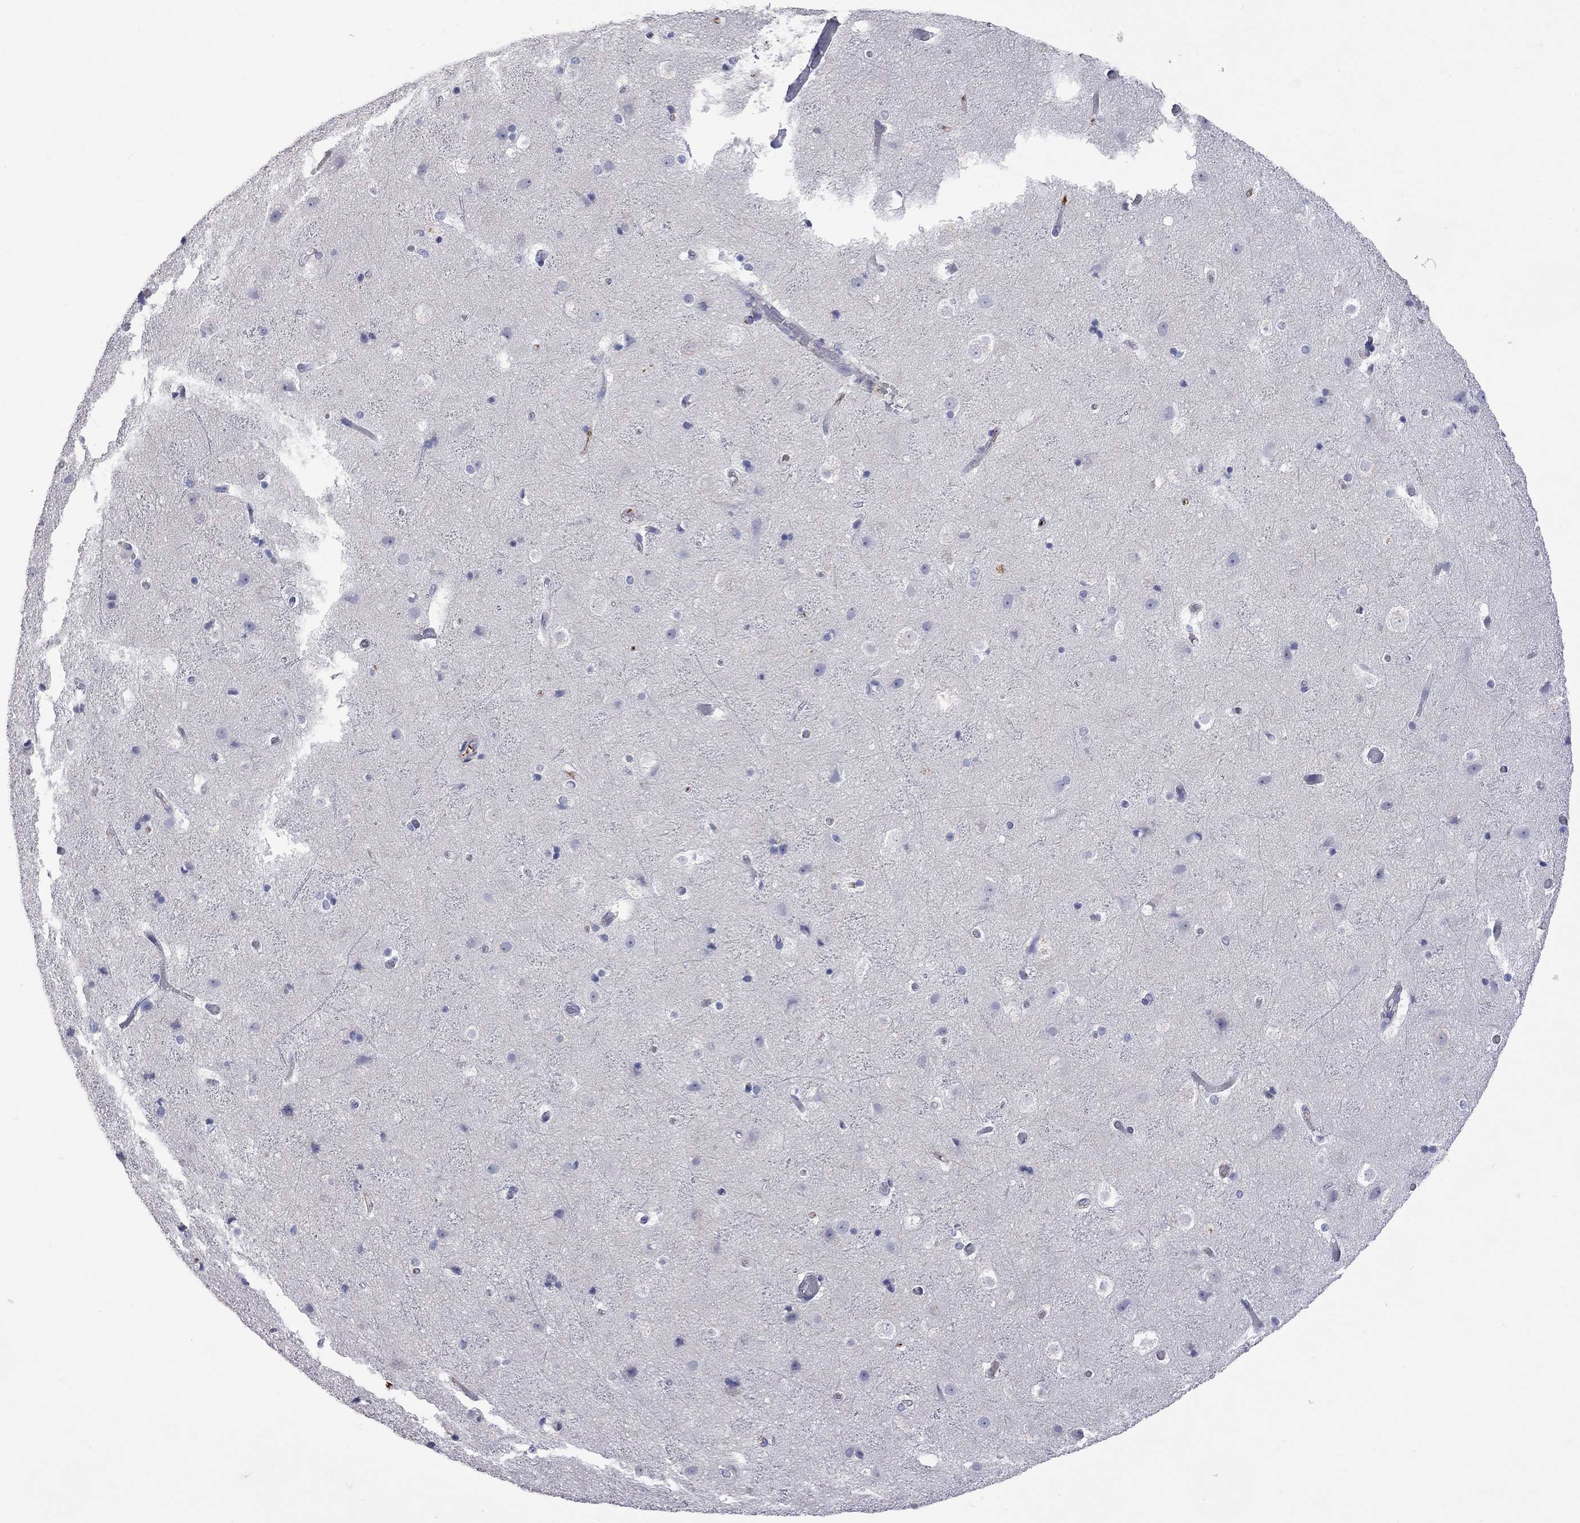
{"staining": {"intensity": "negative", "quantity": "none", "location": "none"}, "tissue": "cerebral cortex", "cell_type": "Endothelial cells", "image_type": "normal", "snomed": [{"axis": "morphology", "description": "Normal tissue, NOS"}, {"axis": "topography", "description": "Cerebral cortex"}], "caption": "The immunohistochemistry (IHC) image has no significant staining in endothelial cells of cerebral cortex.", "gene": "KCND2", "patient": {"sex": "female", "age": 52}}